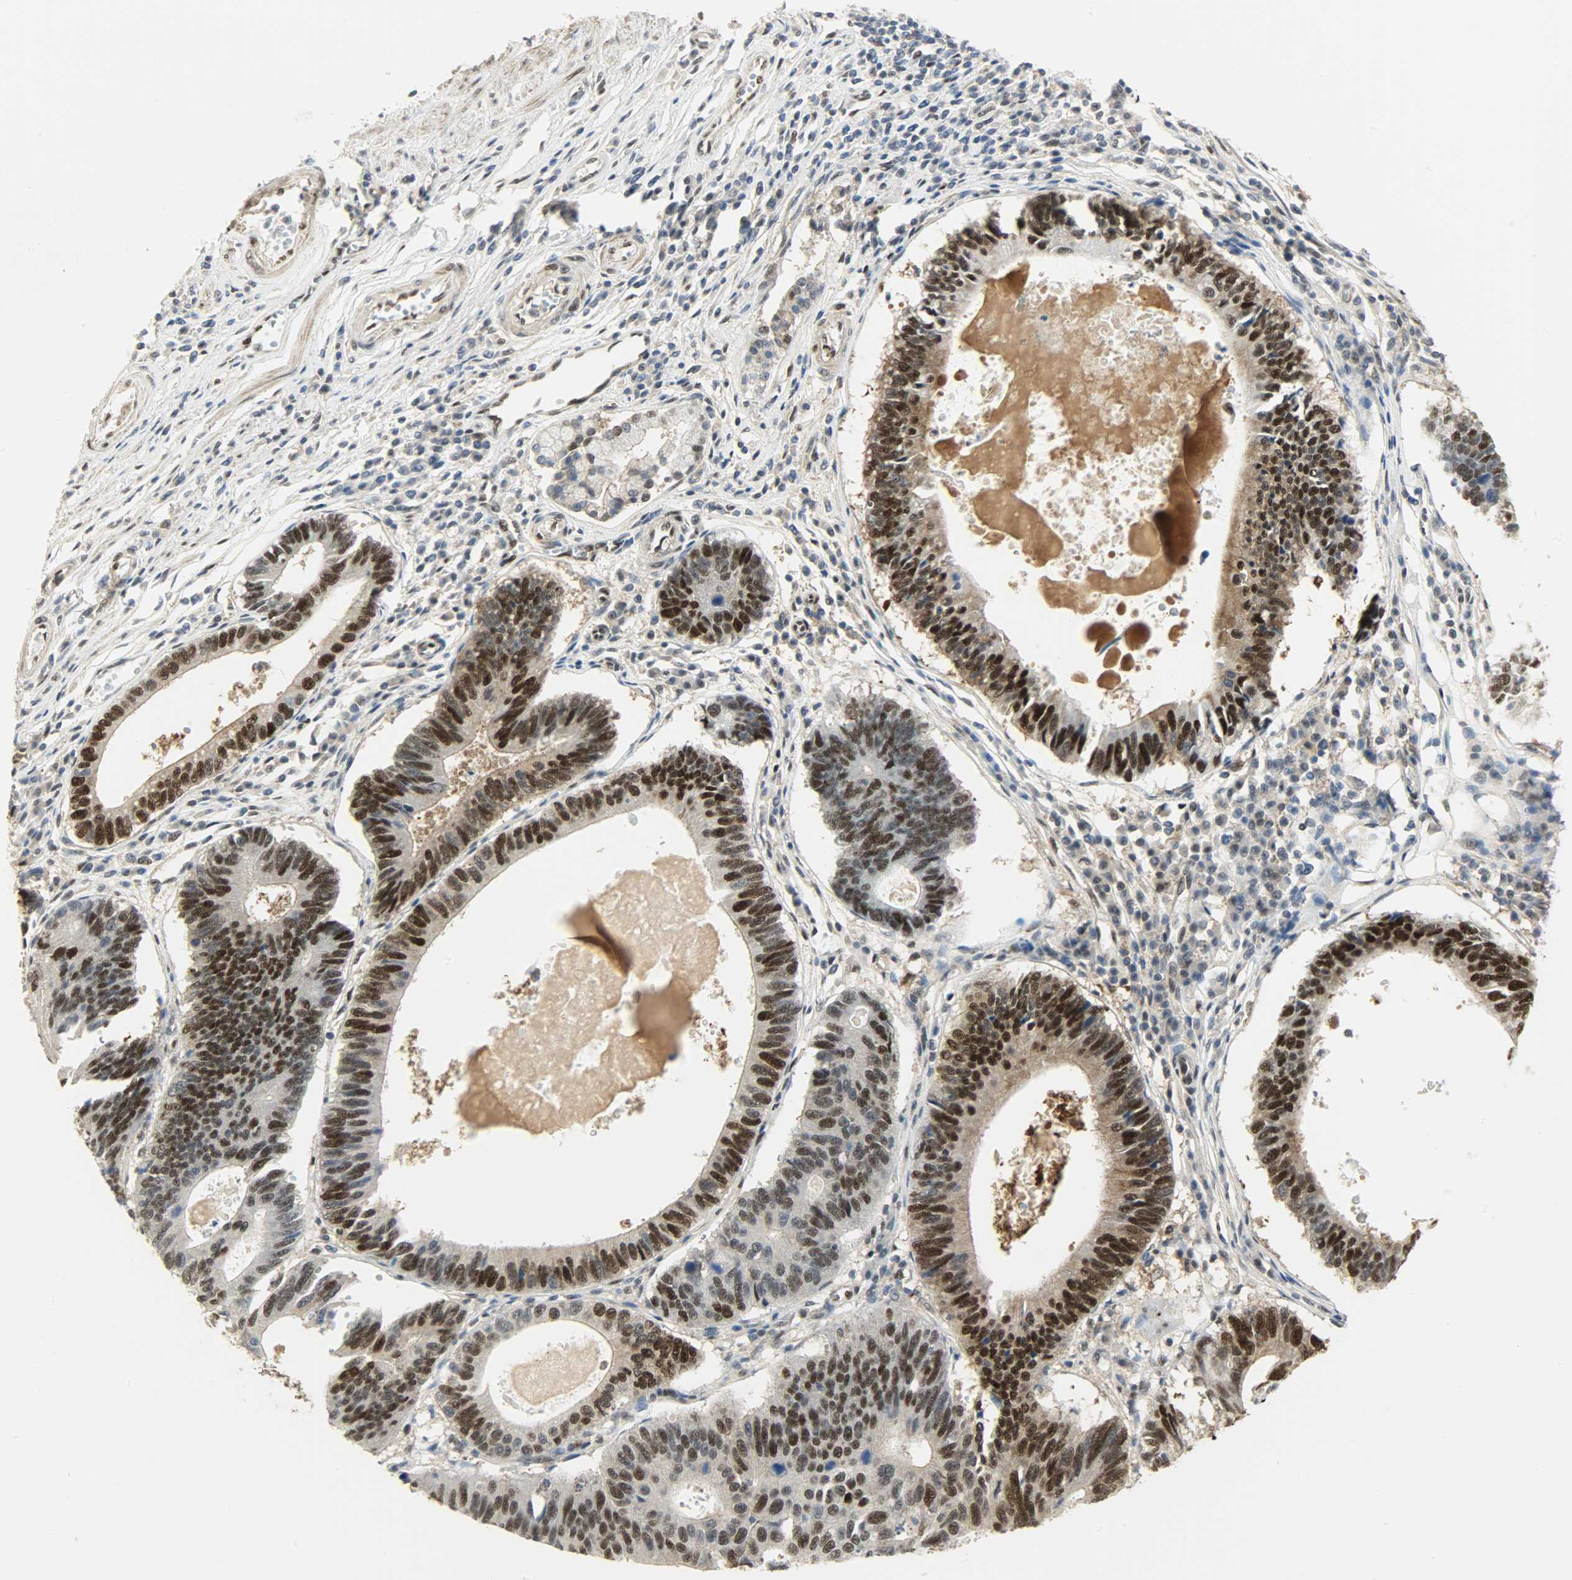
{"staining": {"intensity": "strong", "quantity": ">75%", "location": "nuclear"}, "tissue": "stomach cancer", "cell_type": "Tumor cells", "image_type": "cancer", "snomed": [{"axis": "morphology", "description": "Adenocarcinoma, NOS"}, {"axis": "topography", "description": "Stomach"}], "caption": "This is an image of immunohistochemistry staining of stomach adenocarcinoma, which shows strong positivity in the nuclear of tumor cells.", "gene": "NPEPL1", "patient": {"sex": "male", "age": 59}}